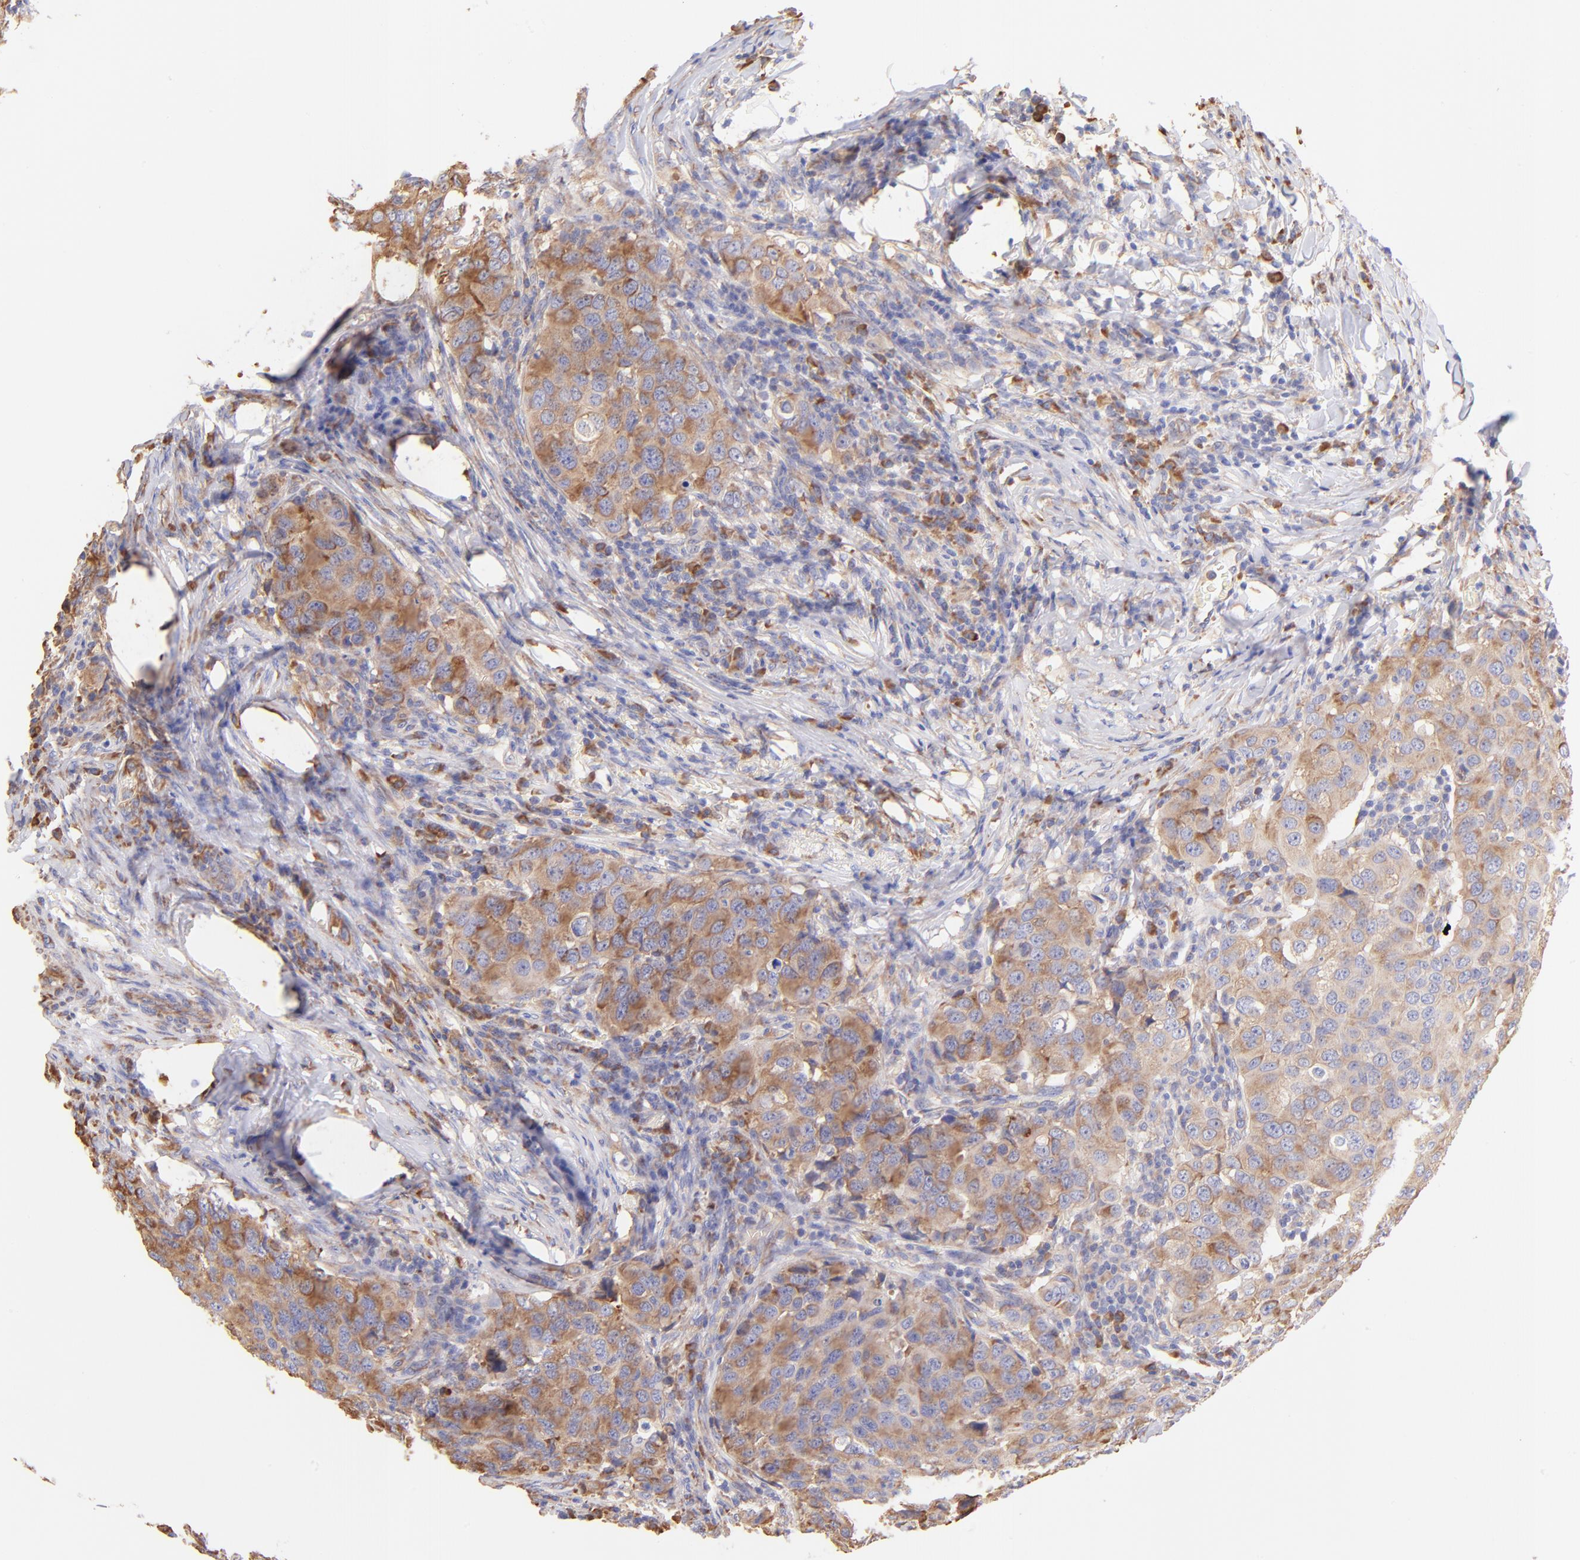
{"staining": {"intensity": "moderate", "quantity": ">75%", "location": "cytoplasmic/membranous"}, "tissue": "breast cancer", "cell_type": "Tumor cells", "image_type": "cancer", "snomed": [{"axis": "morphology", "description": "Duct carcinoma"}, {"axis": "topography", "description": "Breast"}], "caption": "High-magnification brightfield microscopy of breast cancer (intraductal carcinoma) stained with DAB (brown) and counterstained with hematoxylin (blue). tumor cells exhibit moderate cytoplasmic/membranous expression is identified in approximately>75% of cells. The staining was performed using DAB, with brown indicating positive protein expression. Nuclei are stained blue with hematoxylin.", "gene": "RPL30", "patient": {"sex": "female", "age": 54}}